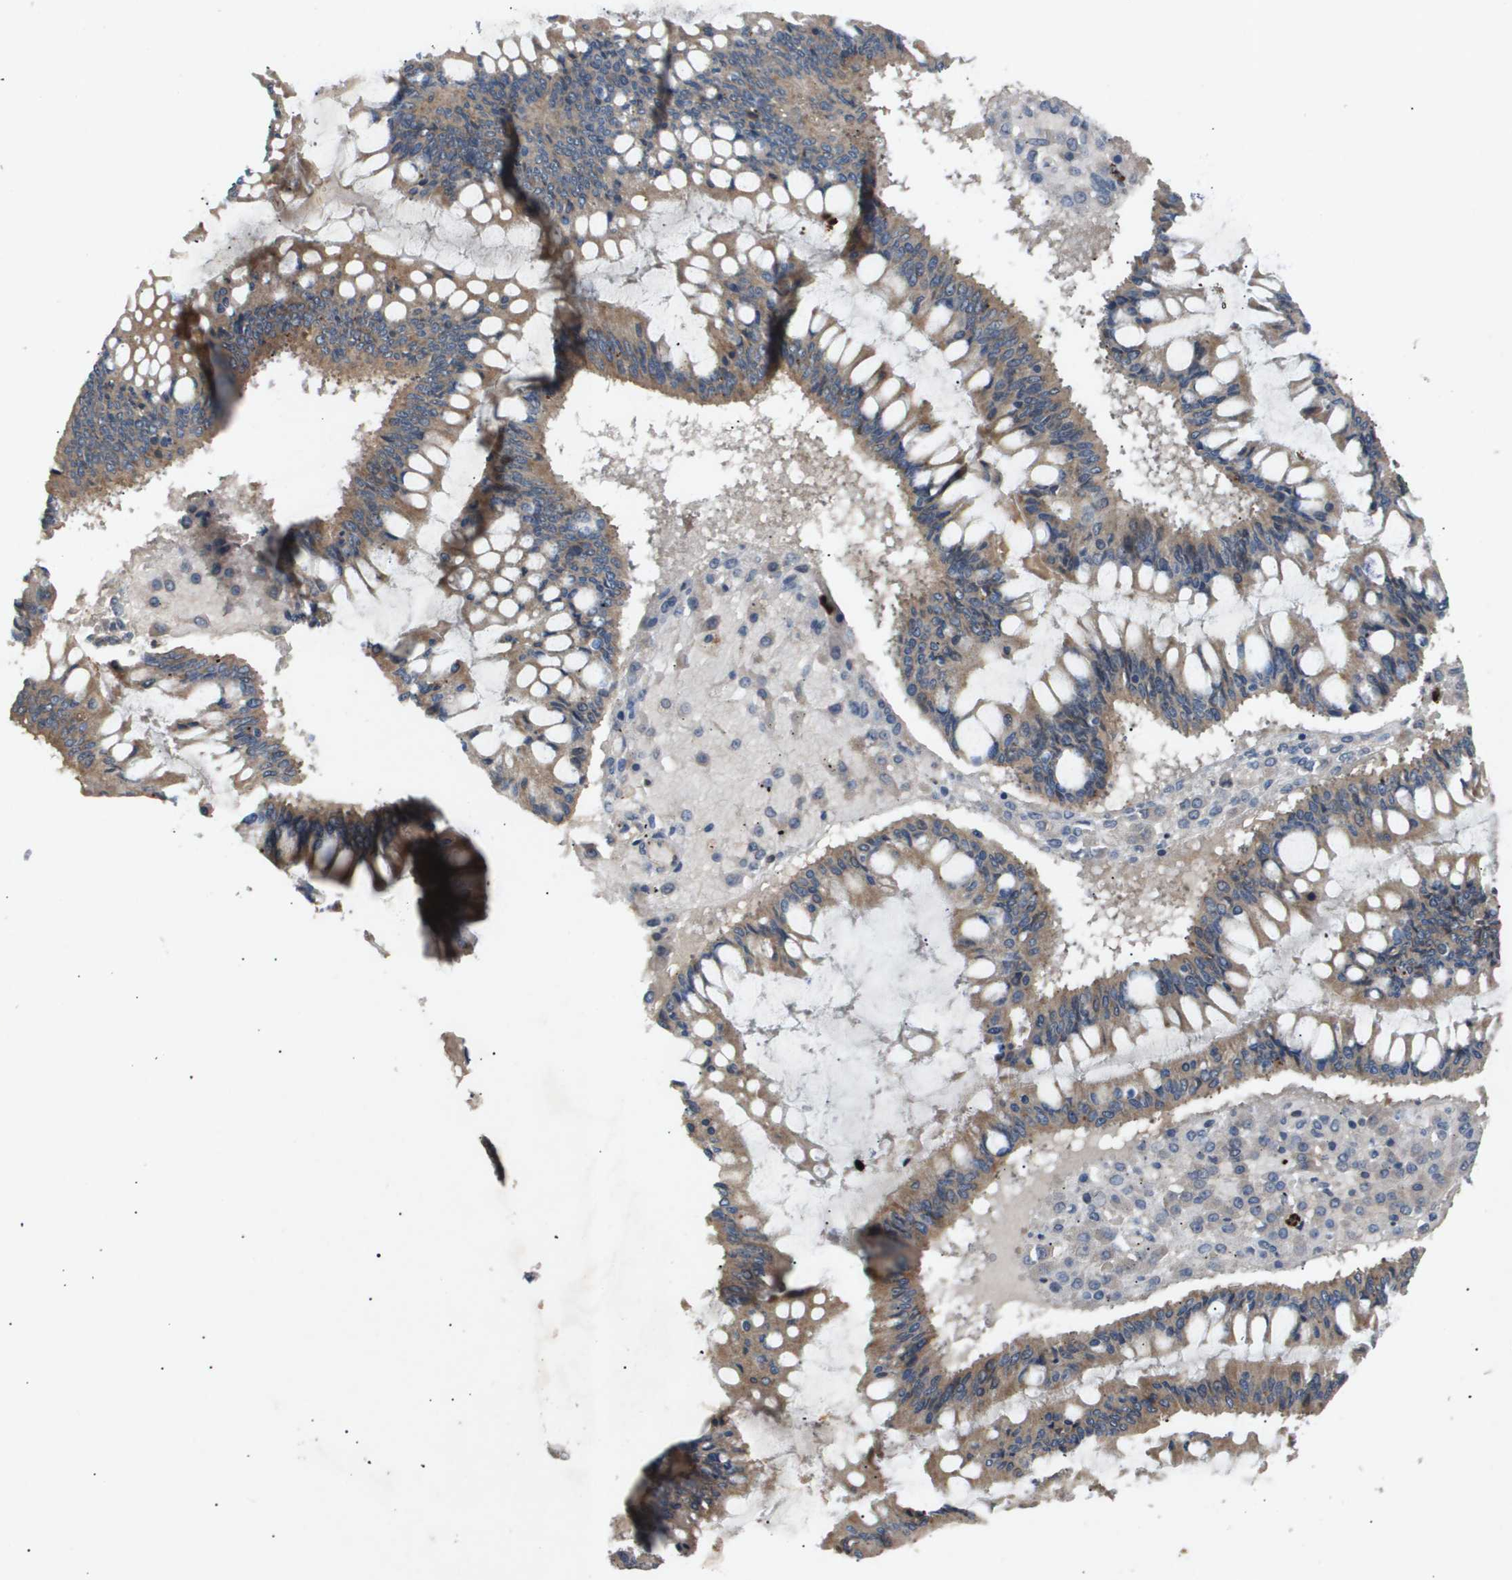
{"staining": {"intensity": "weak", "quantity": ">75%", "location": "cytoplasmic/membranous"}, "tissue": "ovarian cancer", "cell_type": "Tumor cells", "image_type": "cancer", "snomed": [{"axis": "morphology", "description": "Cystadenocarcinoma, mucinous, NOS"}, {"axis": "topography", "description": "Ovary"}], "caption": "Immunohistochemistry image of human ovarian cancer (mucinous cystadenocarcinoma) stained for a protein (brown), which exhibits low levels of weak cytoplasmic/membranous expression in approximately >75% of tumor cells.", "gene": "ERG", "patient": {"sex": "female", "age": 73}}